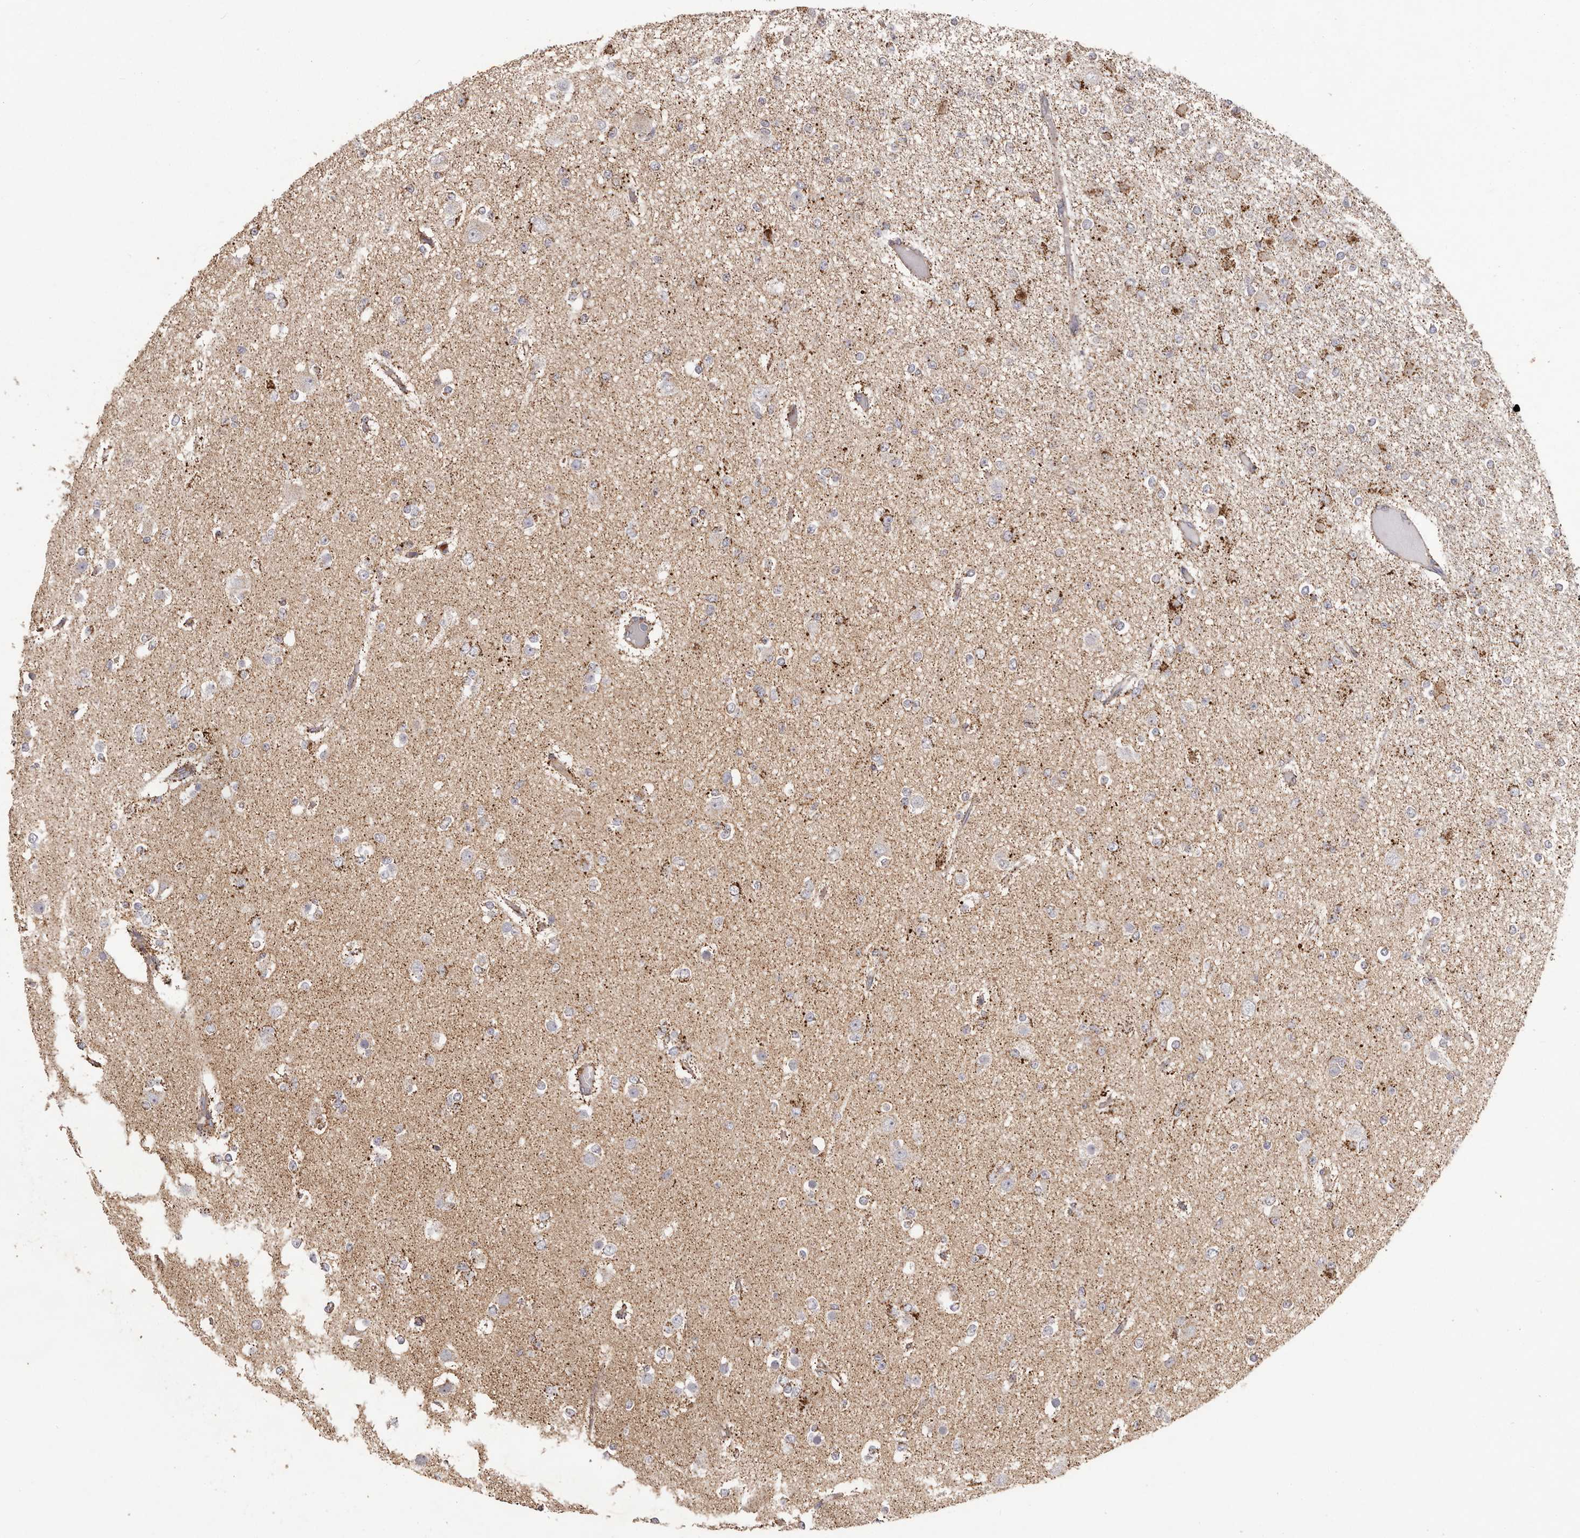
{"staining": {"intensity": "negative", "quantity": "none", "location": "none"}, "tissue": "glioma", "cell_type": "Tumor cells", "image_type": "cancer", "snomed": [{"axis": "morphology", "description": "Glioma, malignant, Low grade"}, {"axis": "topography", "description": "Brain"}], "caption": "DAB immunohistochemical staining of human malignant glioma (low-grade) displays no significant expression in tumor cells.", "gene": "CHRM2", "patient": {"sex": "female", "age": 22}}